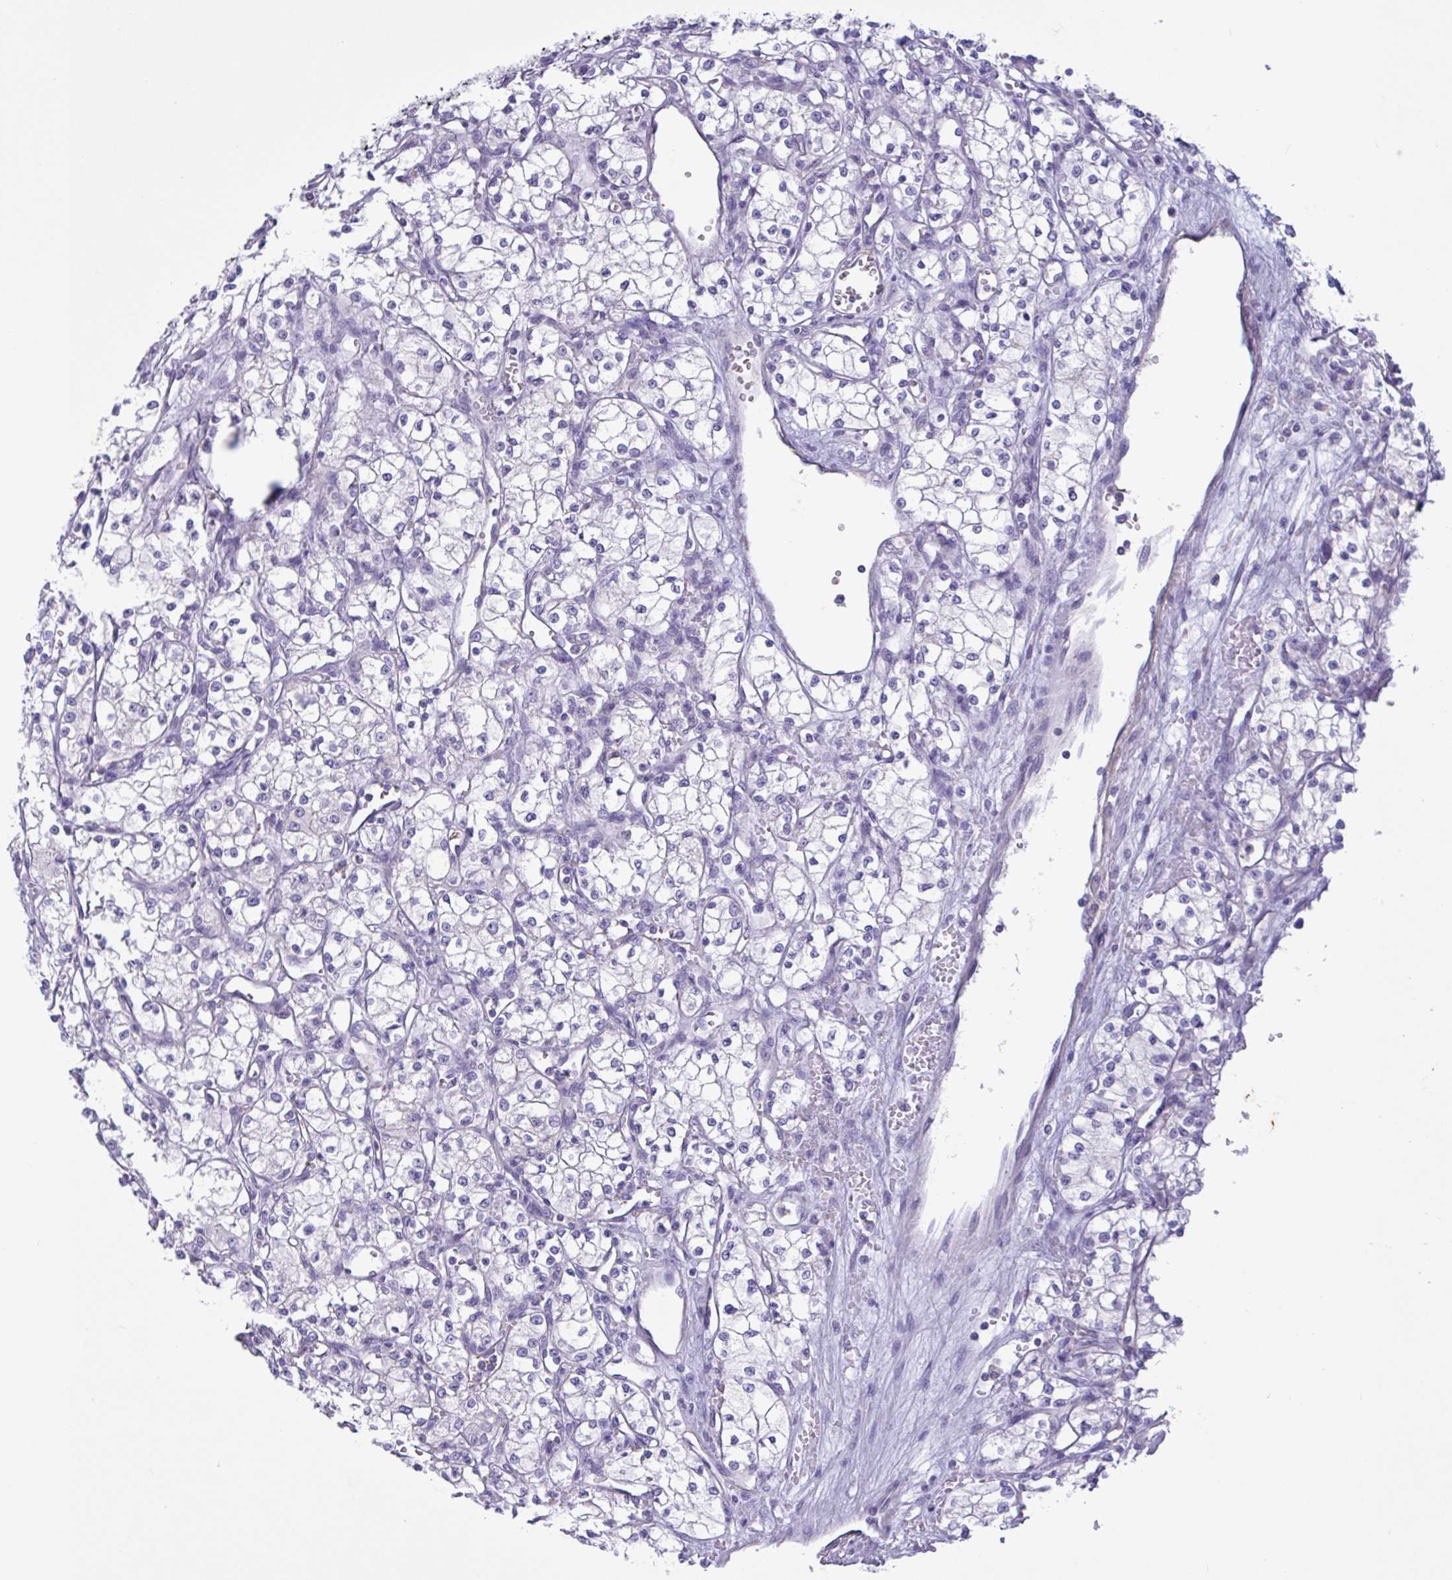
{"staining": {"intensity": "negative", "quantity": "none", "location": "none"}, "tissue": "renal cancer", "cell_type": "Tumor cells", "image_type": "cancer", "snomed": [{"axis": "morphology", "description": "Adenocarcinoma, NOS"}, {"axis": "topography", "description": "Kidney"}], "caption": "Immunohistochemical staining of human adenocarcinoma (renal) exhibits no significant expression in tumor cells. (DAB (3,3'-diaminobenzidine) IHC visualized using brightfield microscopy, high magnification).", "gene": "SLC66A1", "patient": {"sex": "male", "age": 59}}